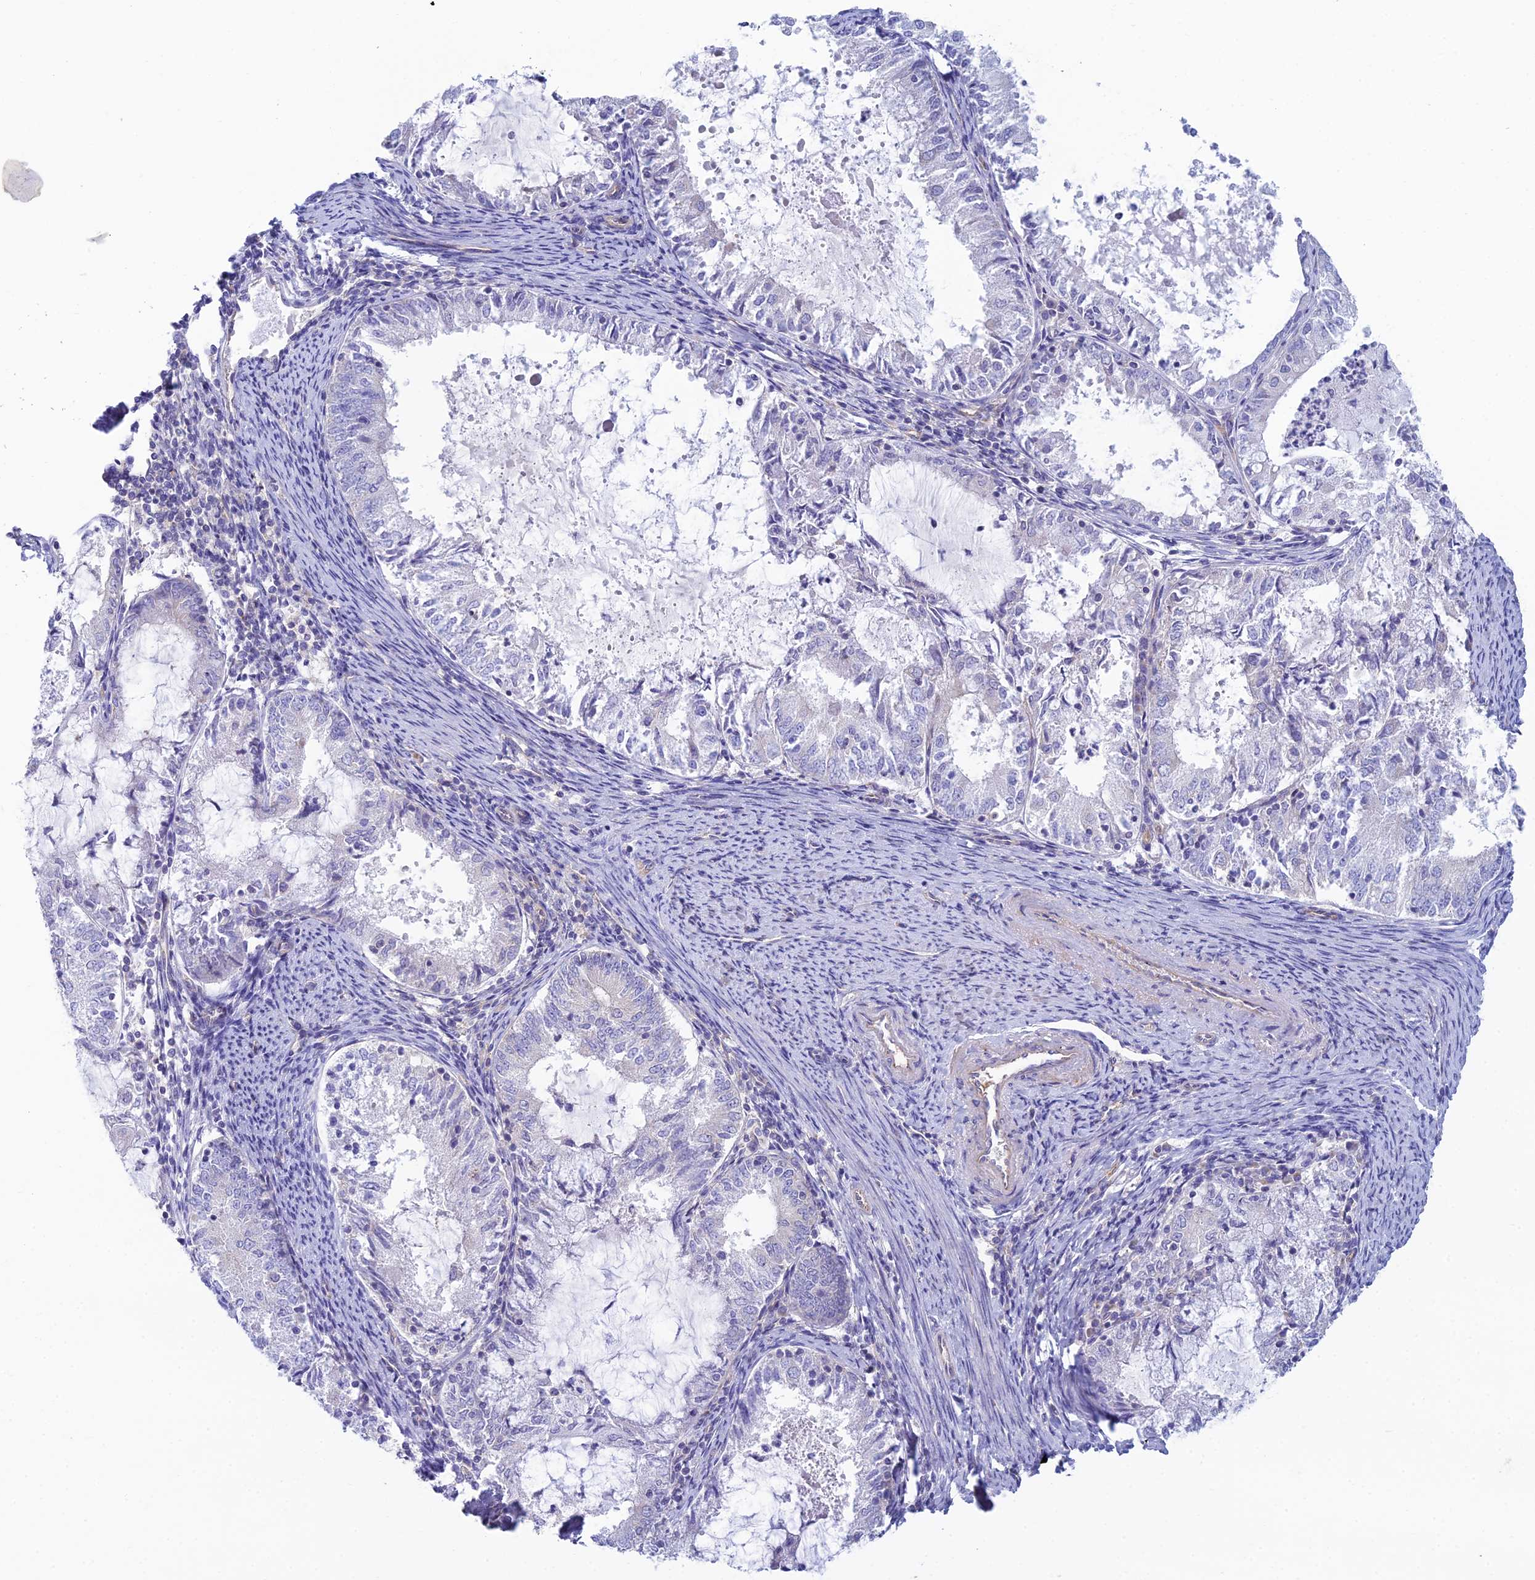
{"staining": {"intensity": "negative", "quantity": "none", "location": "none"}, "tissue": "endometrial cancer", "cell_type": "Tumor cells", "image_type": "cancer", "snomed": [{"axis": "morphology", "description": "Adenocarcinoma, NOS"}, {"axis": "topography", "description": "Endometrium"}], "caption": "An image of endometrial cancer stained for a protein demonstrates no brown staining in tumor cells.", "gene": "ZNF564", "patient": {"sex": "female", "age": 57}}